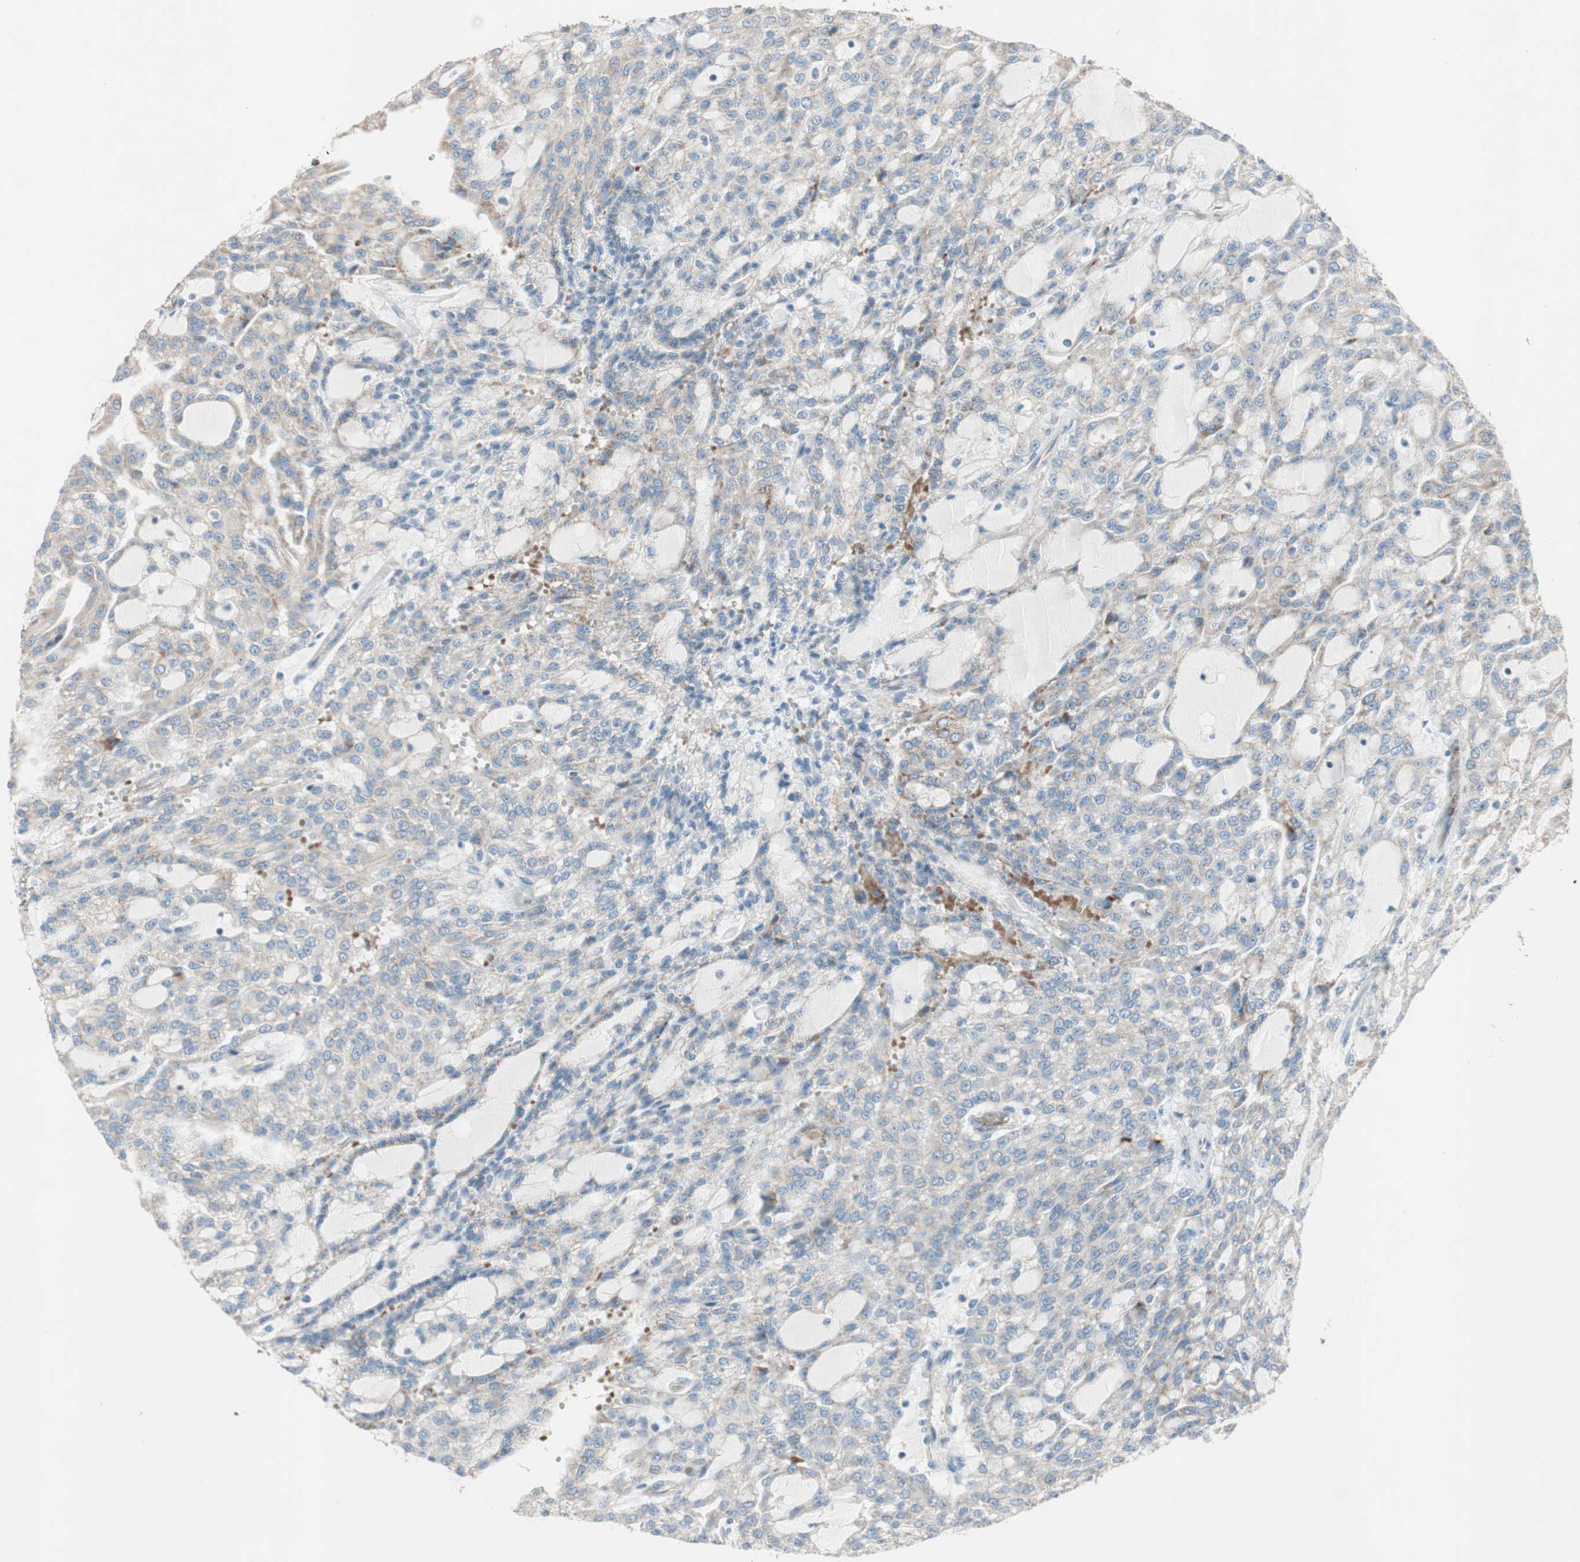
{"staining": {"intensity": "weak", "quantity": "<25%", "location": "cytoplasmic/membranous"}, "tissue": "renal cancer", "cell_type": "Tumor cells", "image_type": "cancer", "snomed": [{"axis": "morphology", "description": "Adenocarcinoma, NOS"}, {"axis": "topography", "description": "Kidney"}], "caption": "The IHC photomicrograph has no significant staining in tumor cells of adenocarcinoma (renal) tissue.", "gene": "SRCIN1", "patient": {"sex": "male", "age": 63}}